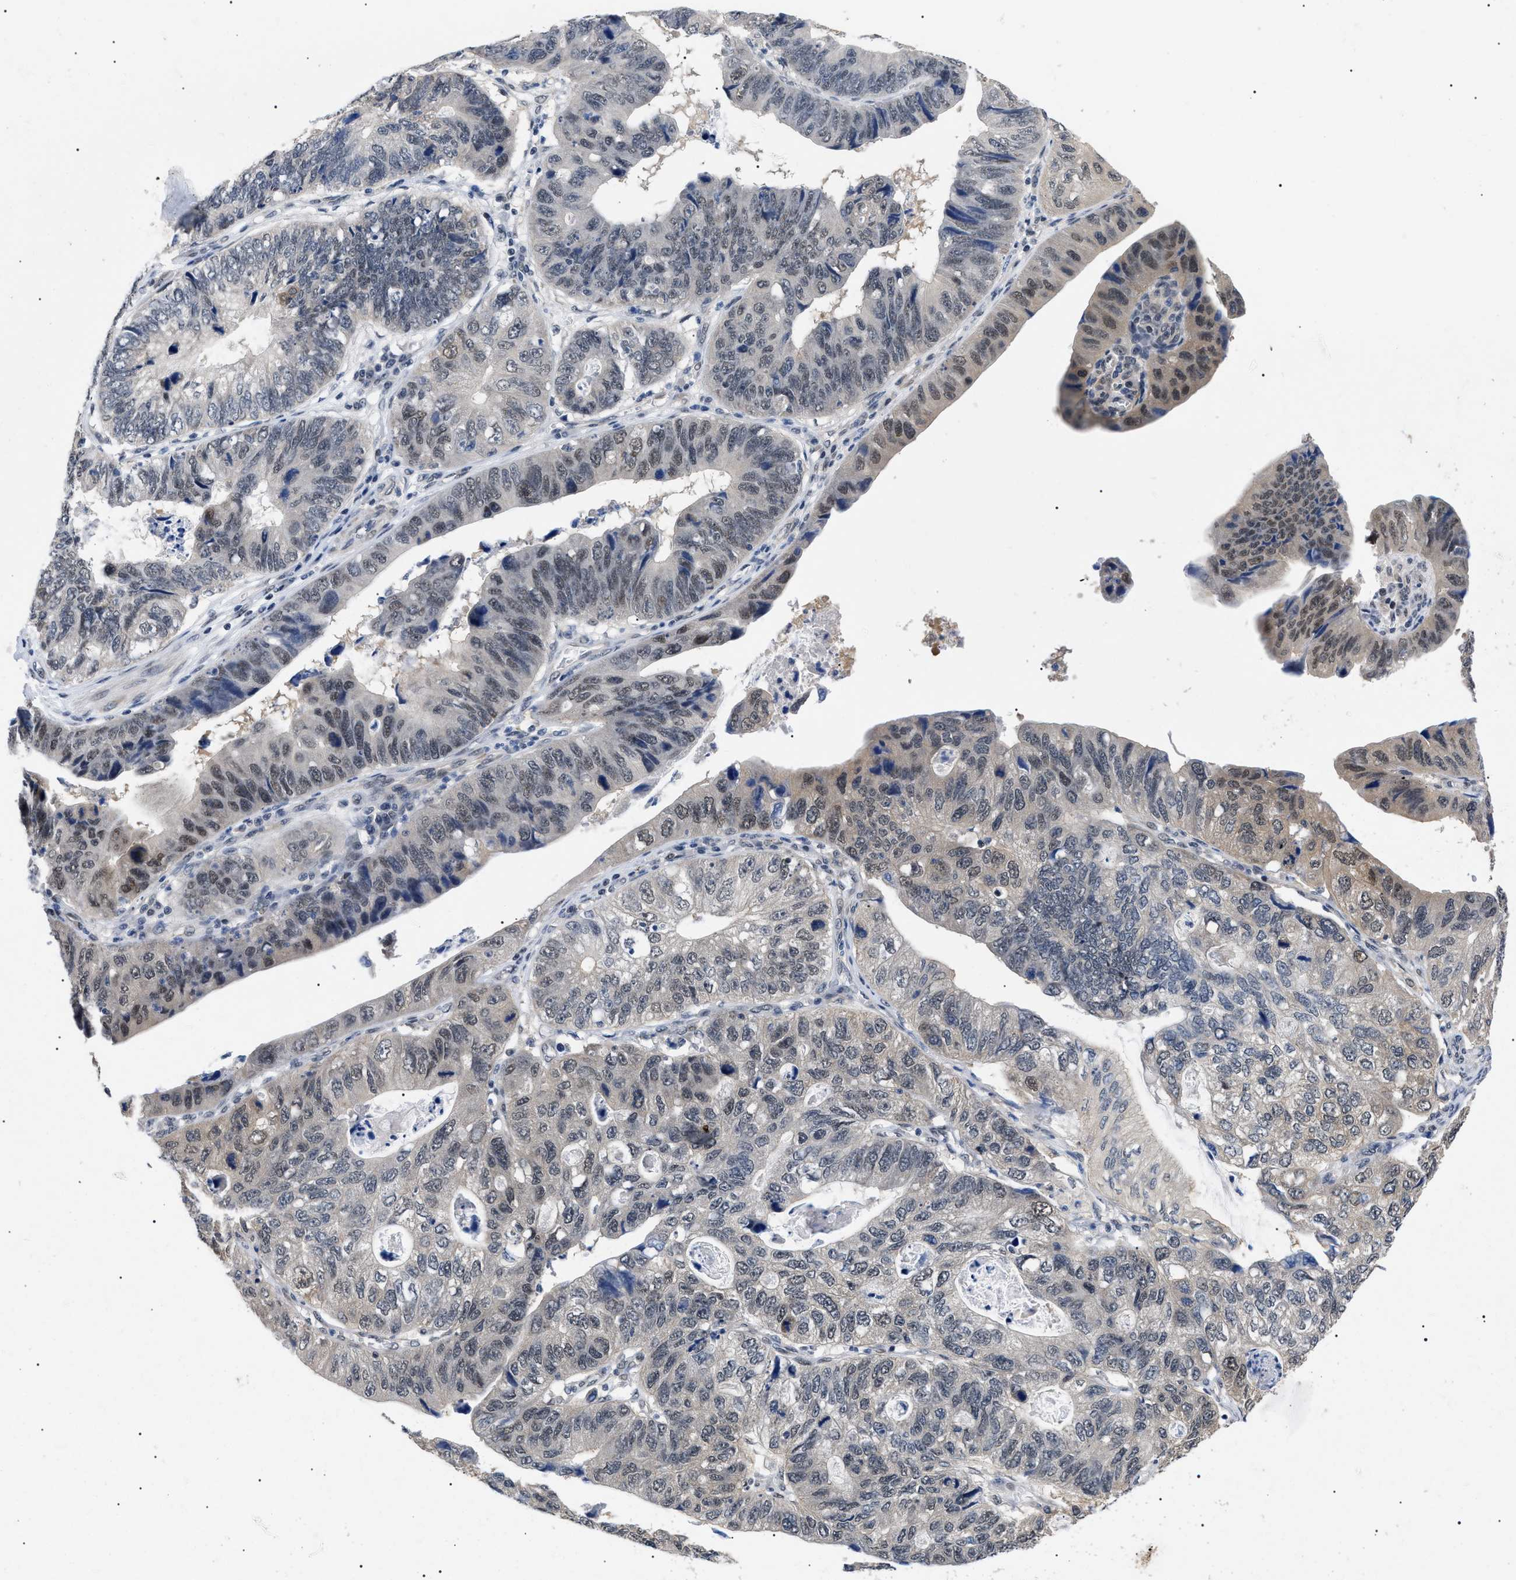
{"staining": {"intensity": "moderate", "quantity": "25%-75%", "location": "cytoplasmic/membranous,nuclear"}, "tissue": "stomach cancer", "cell_type": "Tumor cells", "image_type": "cancer", "snomed": [{"axis": "morphology", "description": "Adenocarcinoma, NOS"}, {"axis": "topography", "description": "Stomach"}], "caption": "Immunohistochemical staining of adenocarcinoma (stomach) reveals medium levels of moderate cytoplasmic/membranous and nuclear positivity in about 25%-75% of tumor cells.", "gene": "GARRE1", "patient": {"sex": "male", "age": 59}}